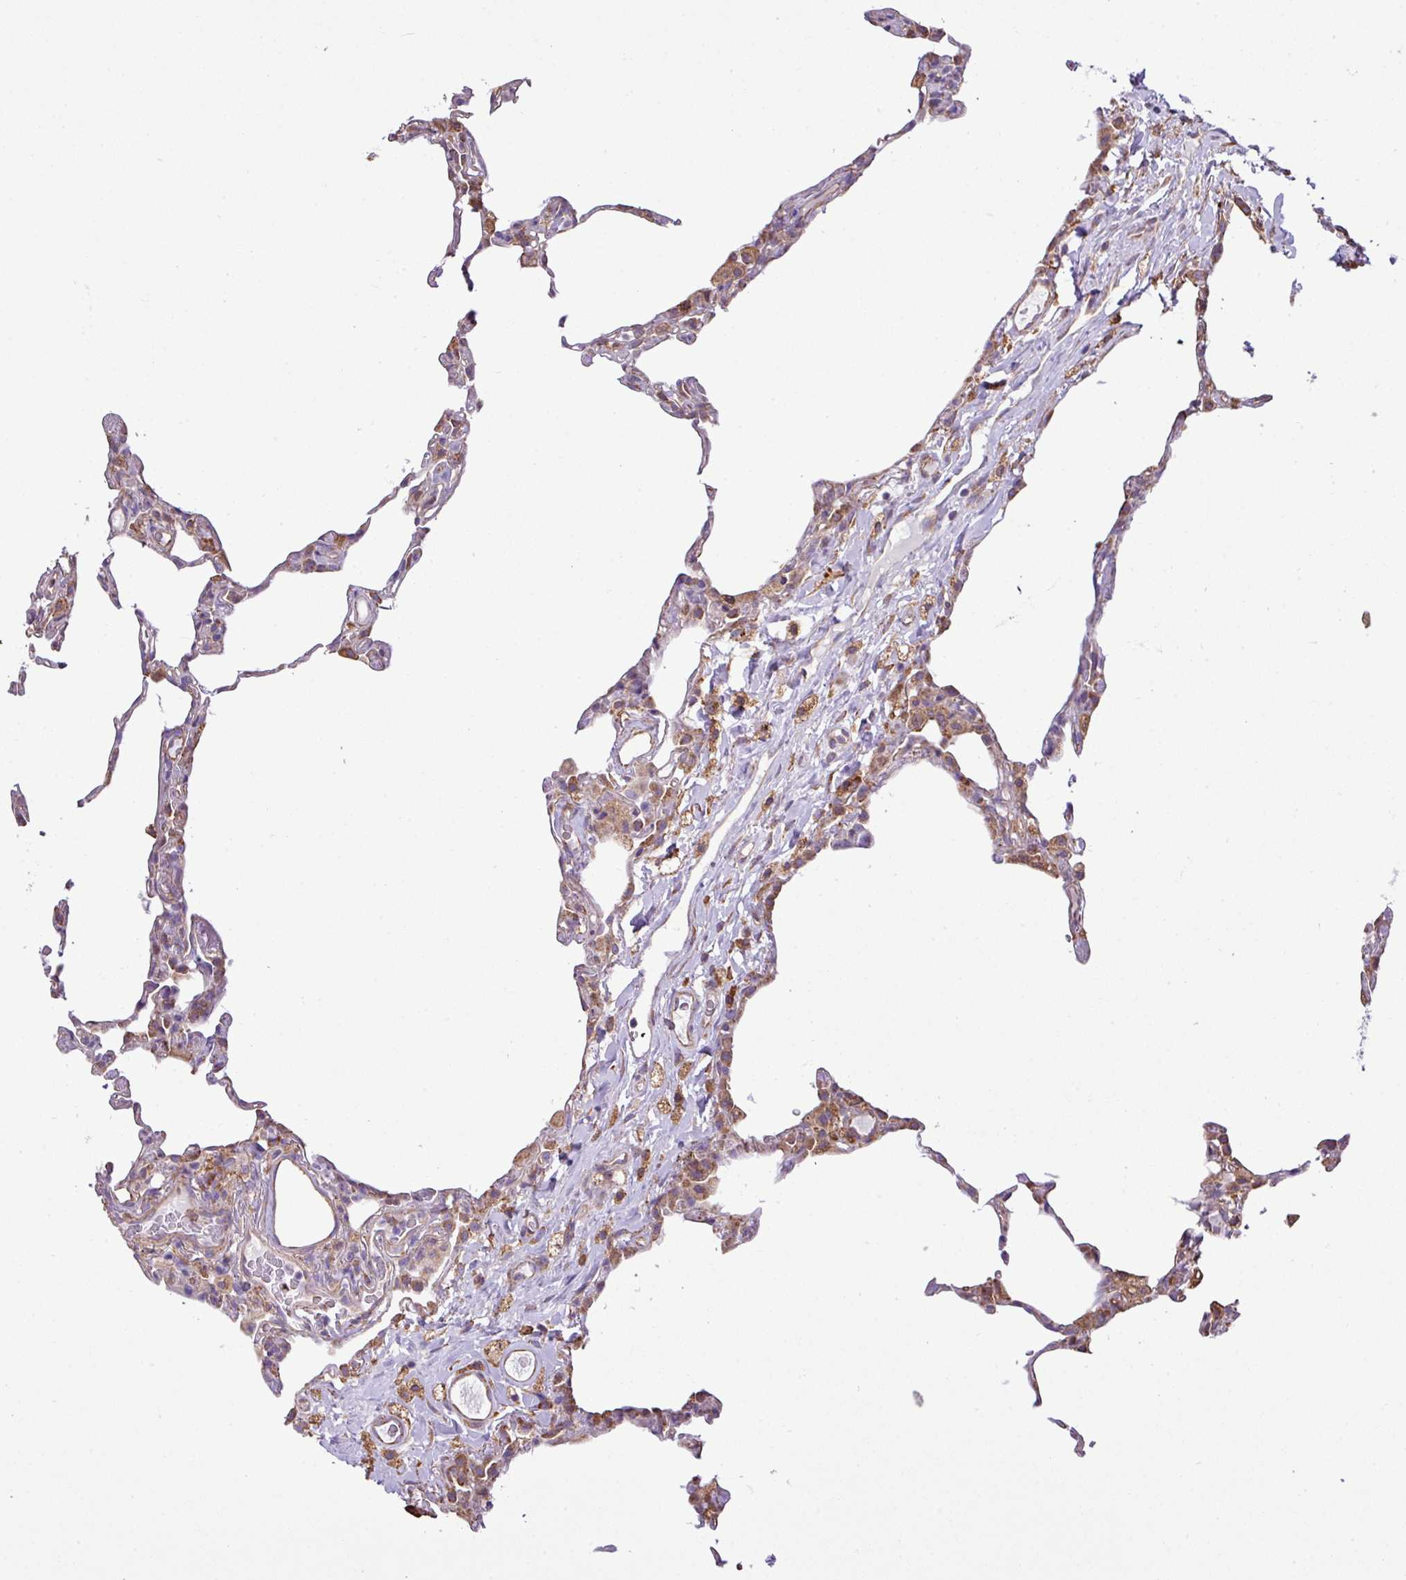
{"staining": {"intensity": "moderate", "quantity": "<25%", "location": "cytoplasmic/membranous"}, "tissue": "lung", "cell_type": "Alveolar cells", "image_type": "normal", "snomed": [{"axis": "morphology", "description": "Normal tissue, NOS"}, {"axis": "topography", "description": "Lung"}], "caption": "Protein analysis of normal lung exhibits moderate cytoplasmic/membranous positivity in about <25% of alveolar cells.", "gene": "ZSCAN5A", "patient": {"sex": "female", "age": 57}}